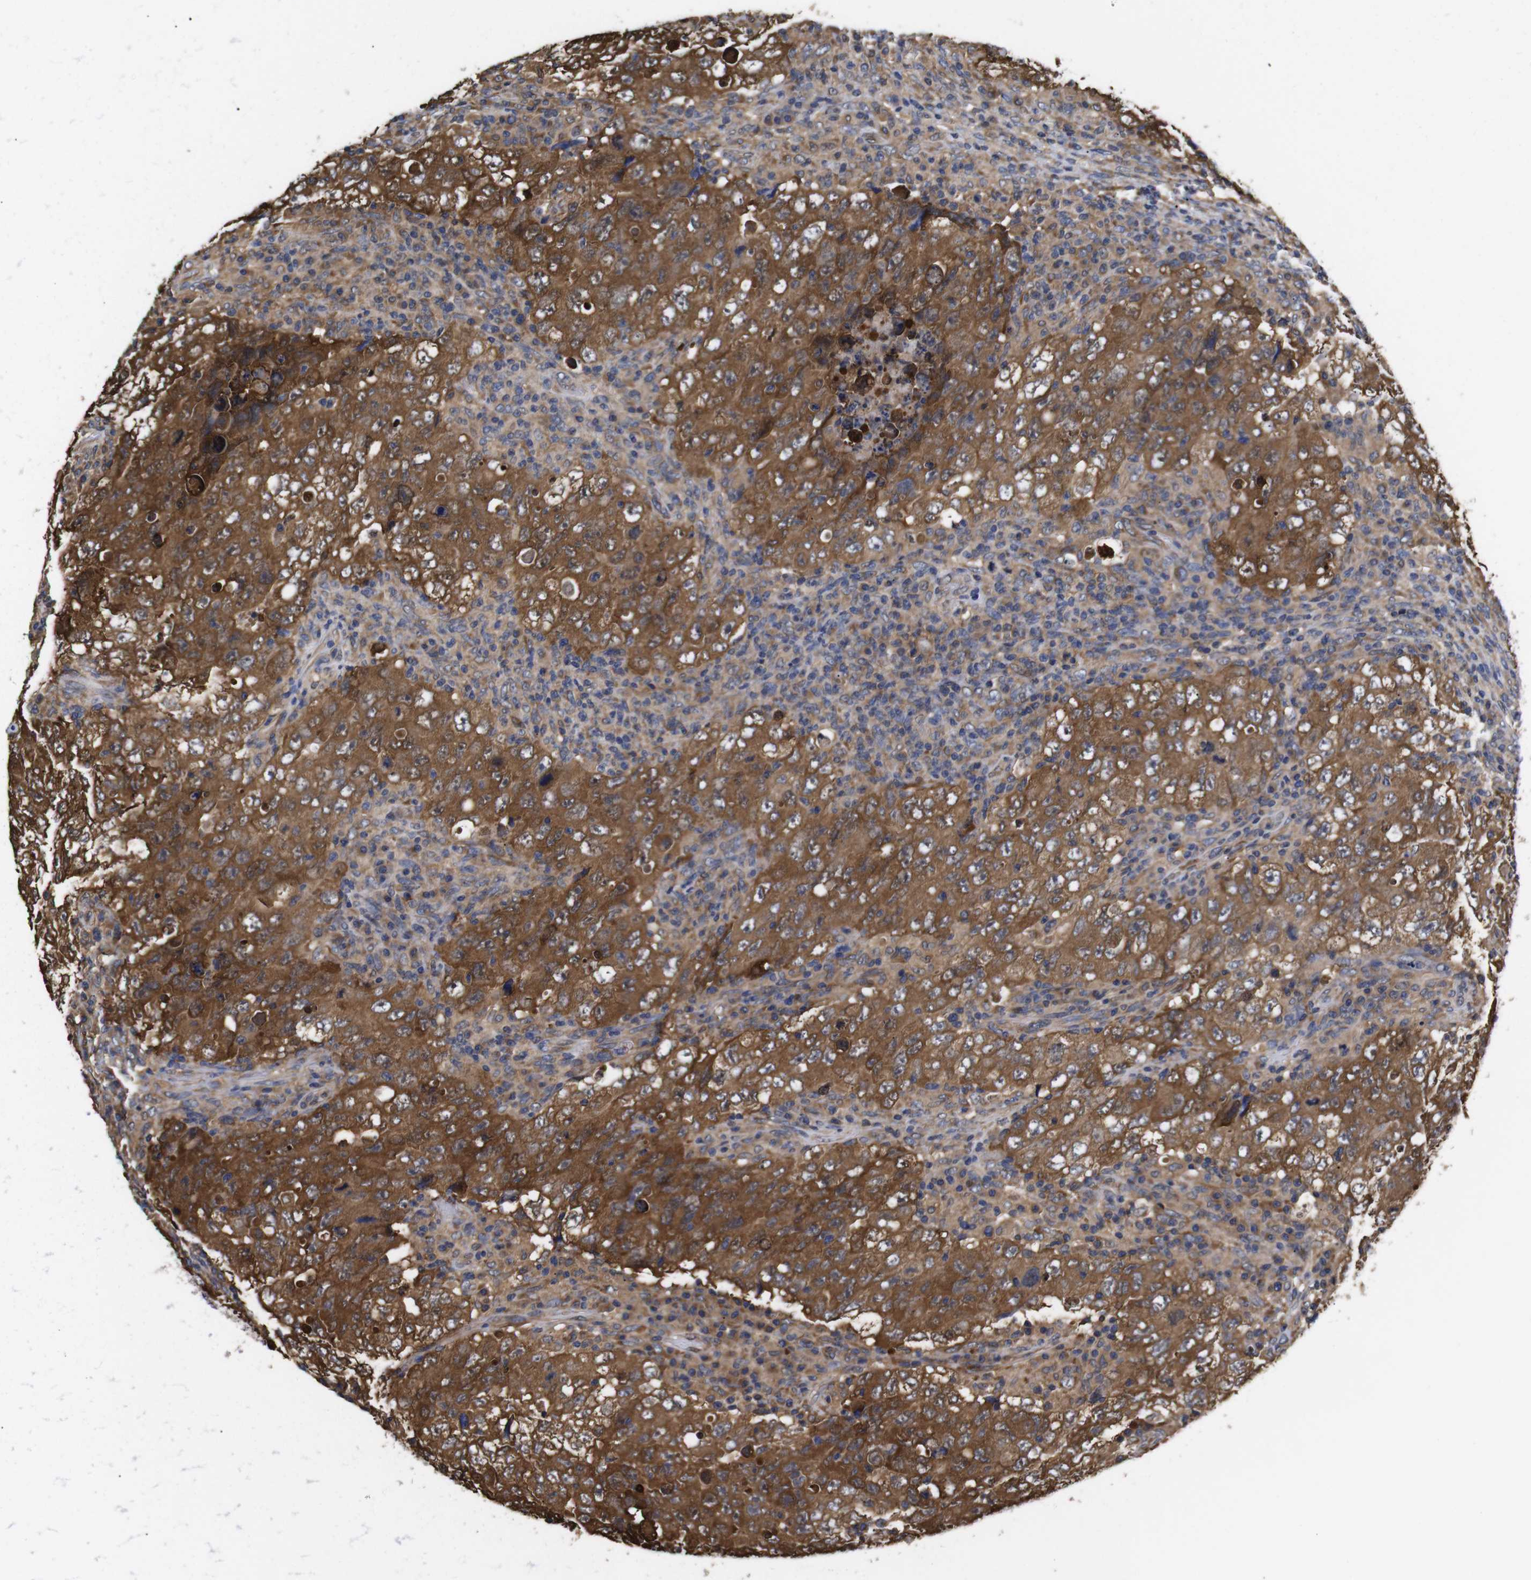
{"staining": {"intensity": "strong", "quantity": ">75%", "location": "cytoplasmic/membranous"}, "tissue": "testis cancer", "cell_type": "Tumor cells", "image_type": "cancer", "snomed": [{"axis": "morphology", "description": "Carcinoma, Embryonal, NOS"}, {"axis": "topography", "description": "Testis"}], "caption": "Brown immunohistochemical staining in human testis cancer (embryonal carcinoma) demonstrates strong cytoplasmic/membranous positivity in about >75% of tumor cells.", "gene": "LRRCC1", "patient": {"sex": "male", "age": 26}}